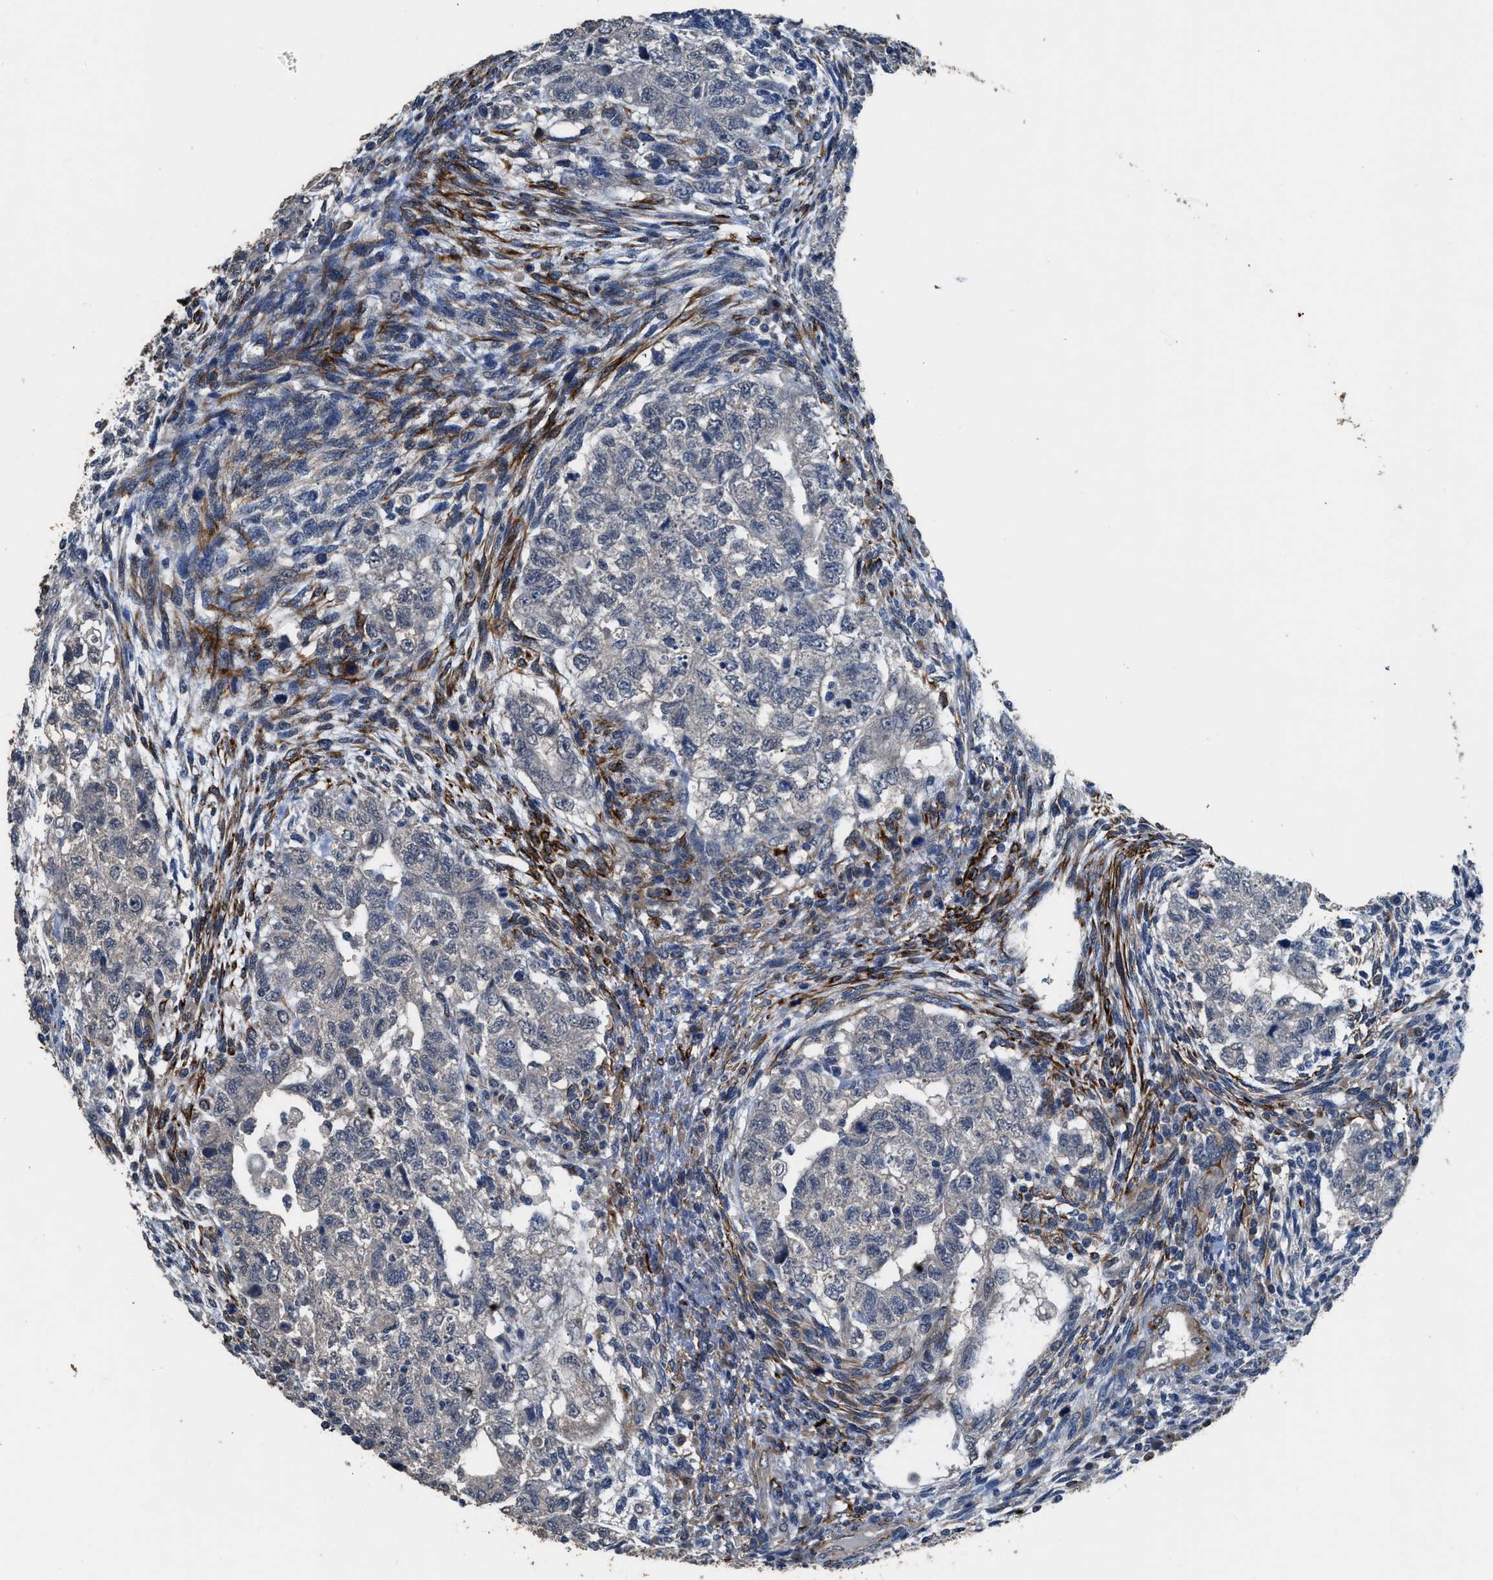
{"staining": {"intensity": "weak", "quantity": "<25%", "location": "cytoplasmic/membranous"}, "tissue": "testis cancer", "cell_type": "Tumor cells", "image_type": "cancer", "snomed": [{"axis": "morphology", "description": "Normal tissue, NOS"}, {"axis": "morphology", "description": "Carcinoma, Embryonal, NOS"}, {"axis": "topography", "description": "Testis"}], "caption": "Tumor cells show no significant staining in testis embryonal carcinoma.", "gene": "SYNM", "patient": {"sex": "male", "age": 36}}